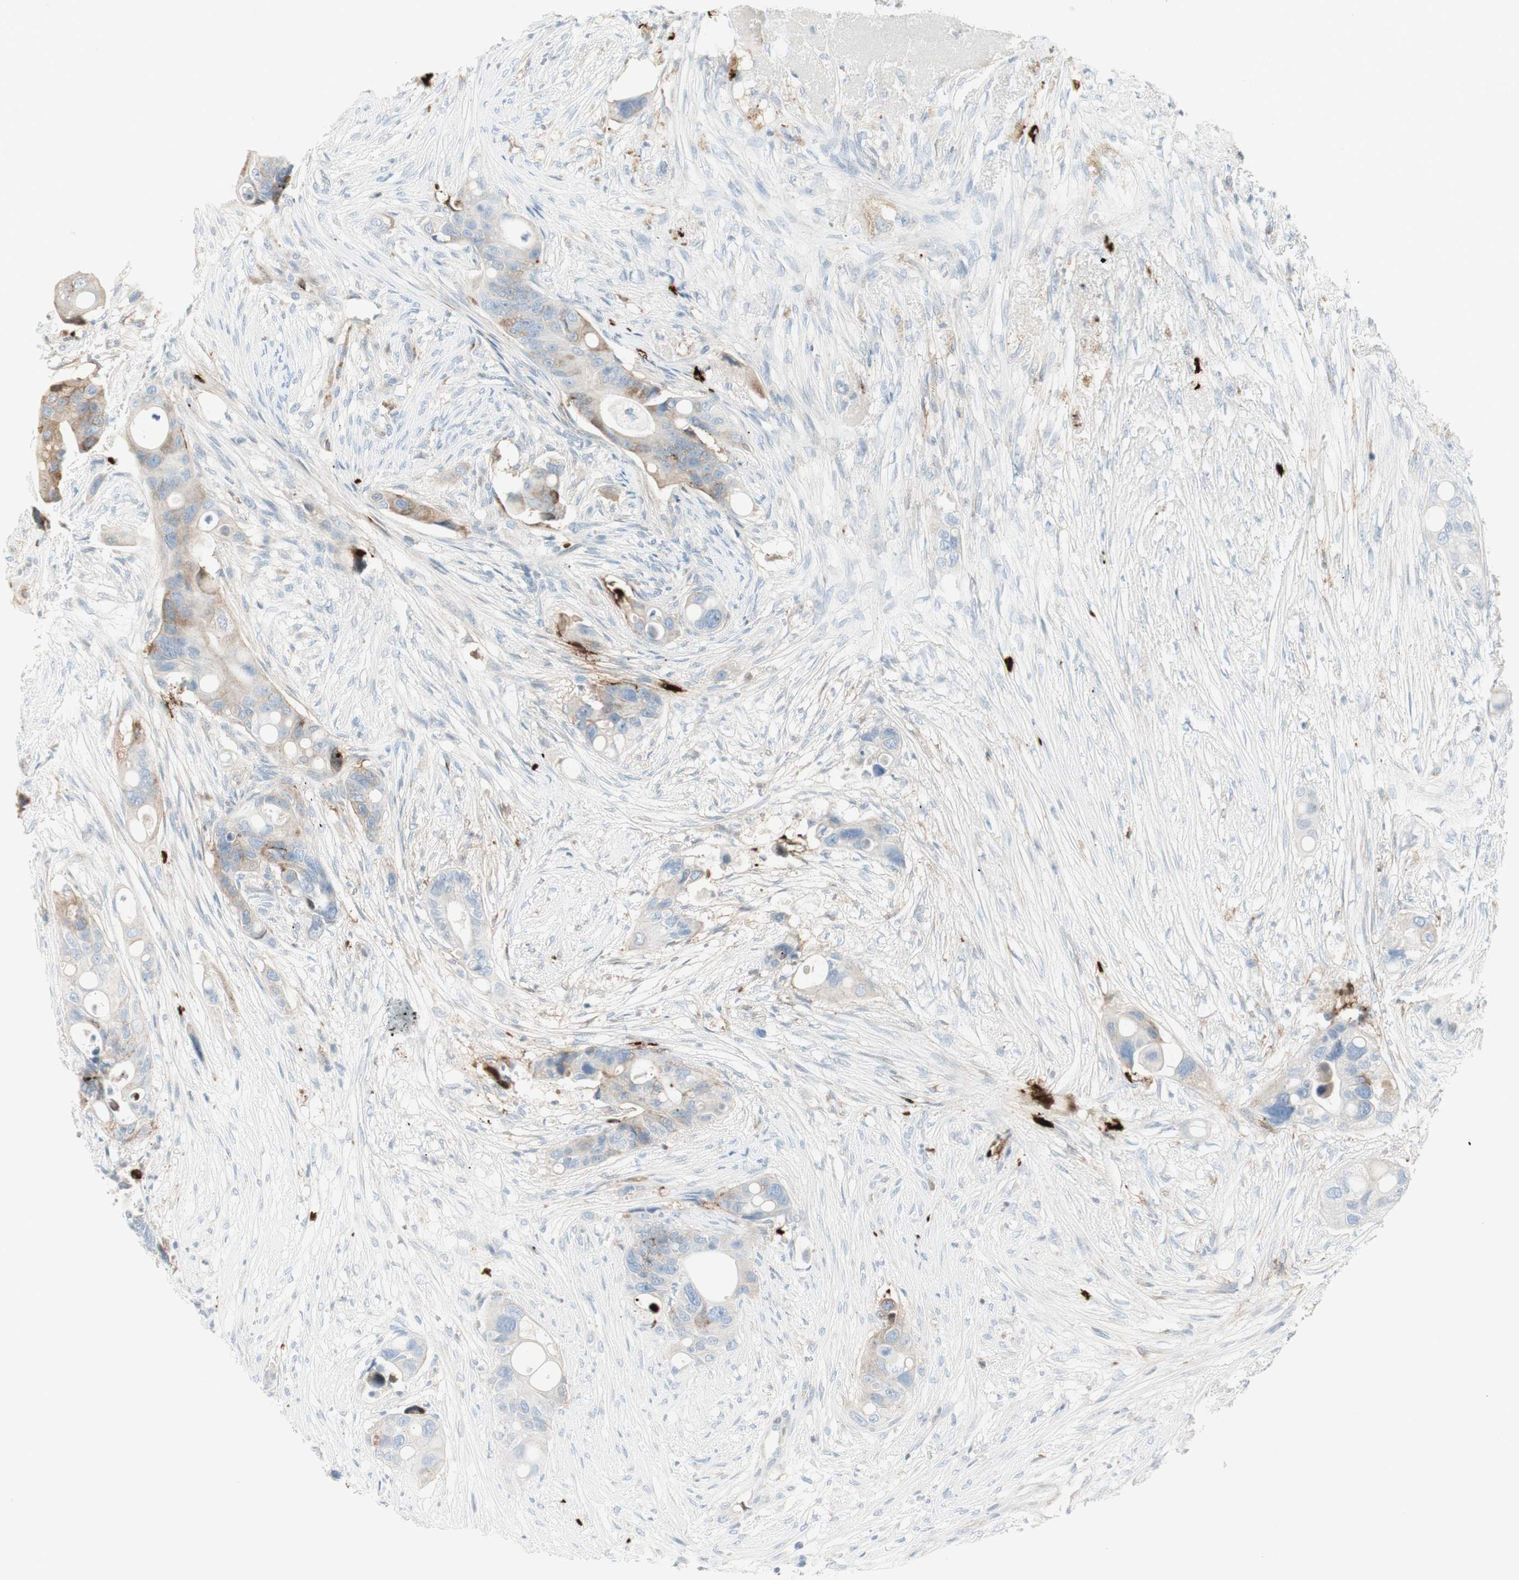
{"staining": {"intensity": "weak", "quantity": "25%-75%", "location": "cytoplasmic/membranous"}, "tissue": "colorectal cancer", "cell_type": "Tumor cells", "image_type": "cancer", "snomed": [{"axis": "morphology", "description": "Adenocarcinoma, NOS"}, {"axis": "topography", "description": "Colon"}], "caption": "Colorectal cancer stained with a protein marker displays weak staining in tumor cells.", "gene": "MDK", "patient": {"sex": "female", "age": 57}}